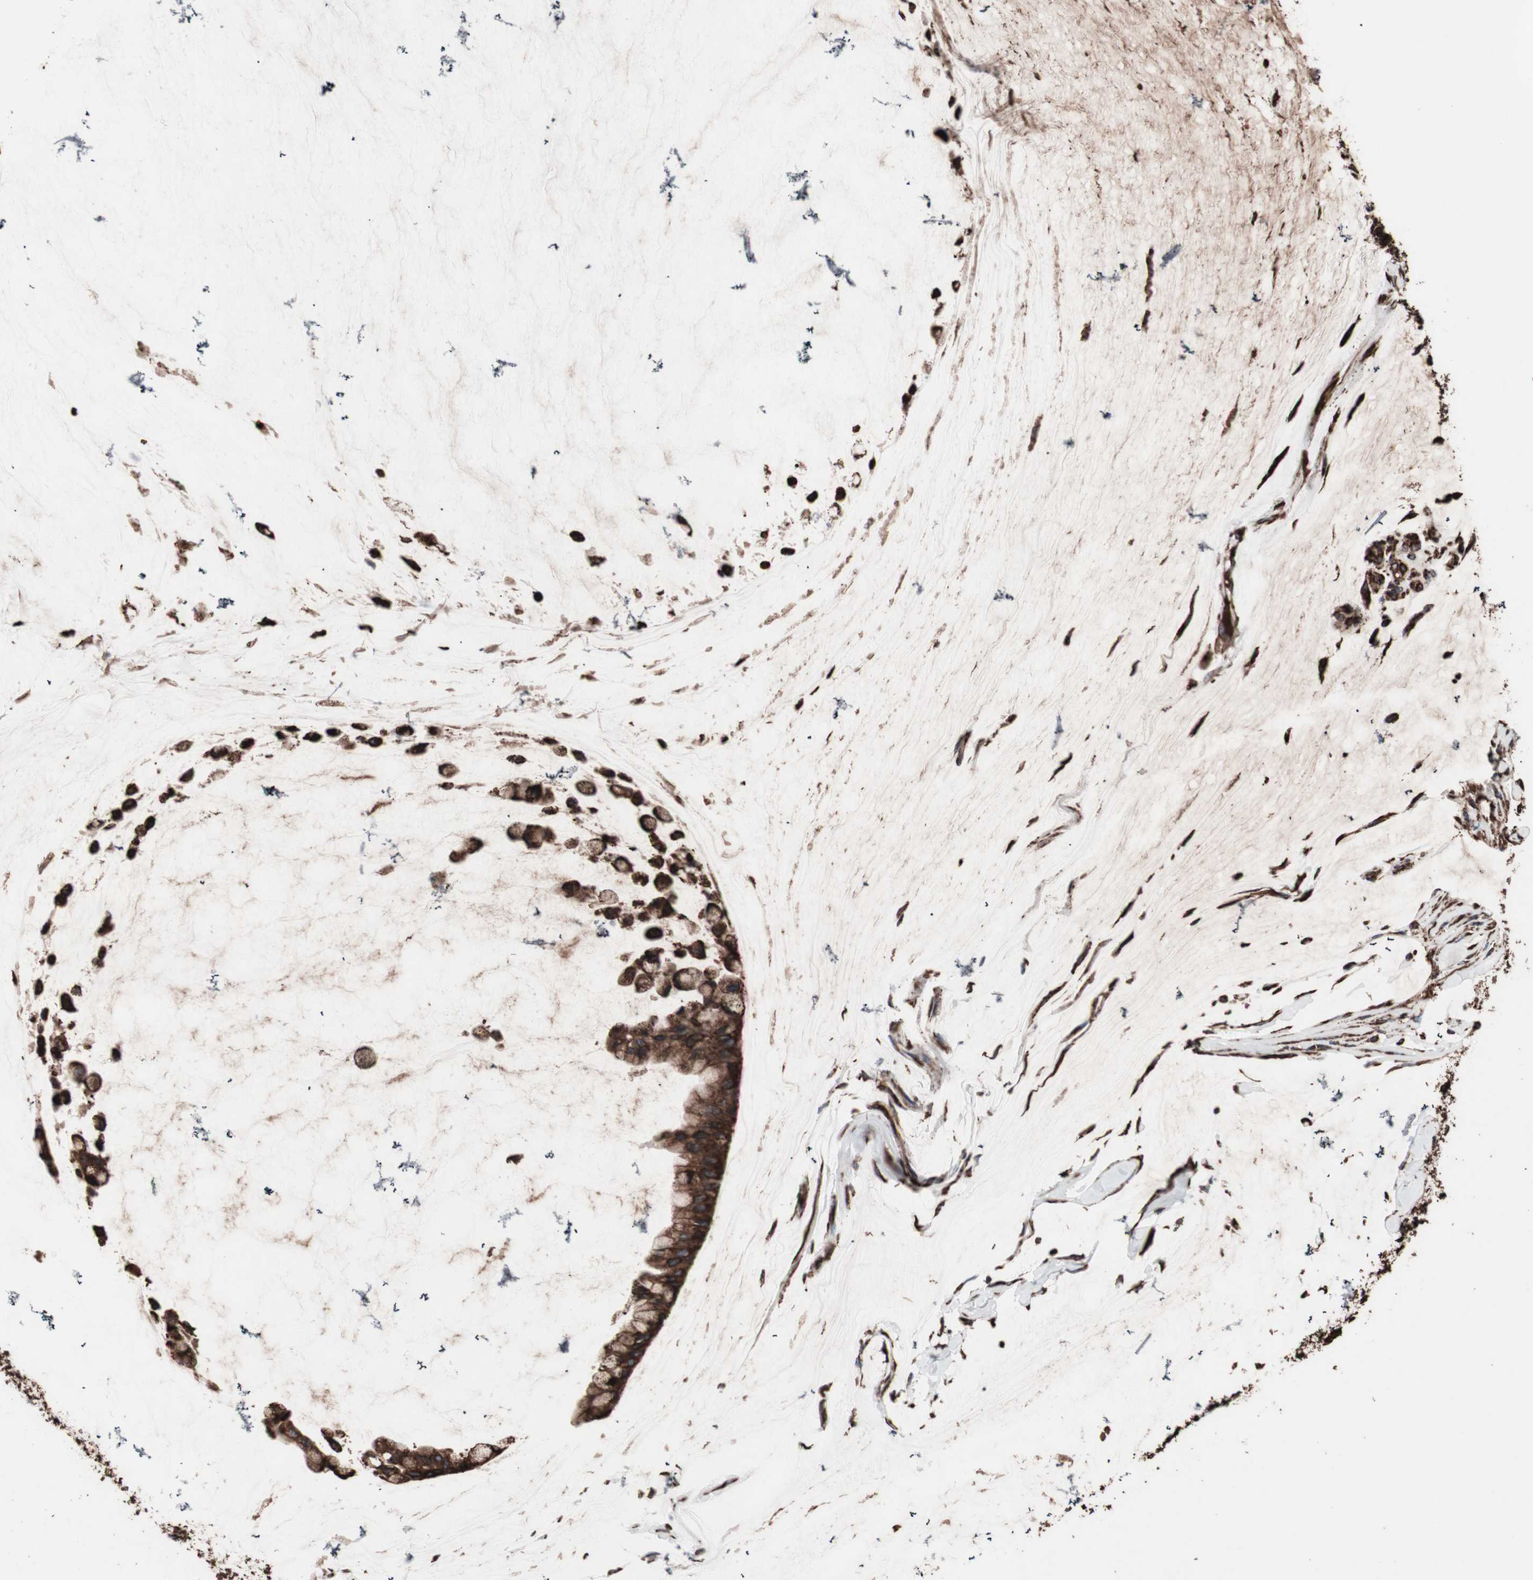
{"staining": {"intensity": "strong", "quantity": ">75%", "location": "cytoplasmic/membranous"}, "tissue": "ovarian cancer", "cell_type": "Tumor cells", "image_type": "cancer", "snomed": [{"axis": "morphology", "description": "Cystadenocarcinoma, mucinous, NOS"}, {"axis": "topography", "description": "Ovary"}], "caption": "The image reveals immunohistochemical staining of mucinous cystadenocarcinoma (ovarian). There is strong cytoplasmic/membranous positivity is identified in about >75% of tumor cells. (Stains: DAB (3,3'-diaminobenzidine) in brown, nuclei in blue, Microscopy: brightfield microscopy at high magnification).", "gene": "HSP90B1", "patient": {"sex": "female", "age": 39}}